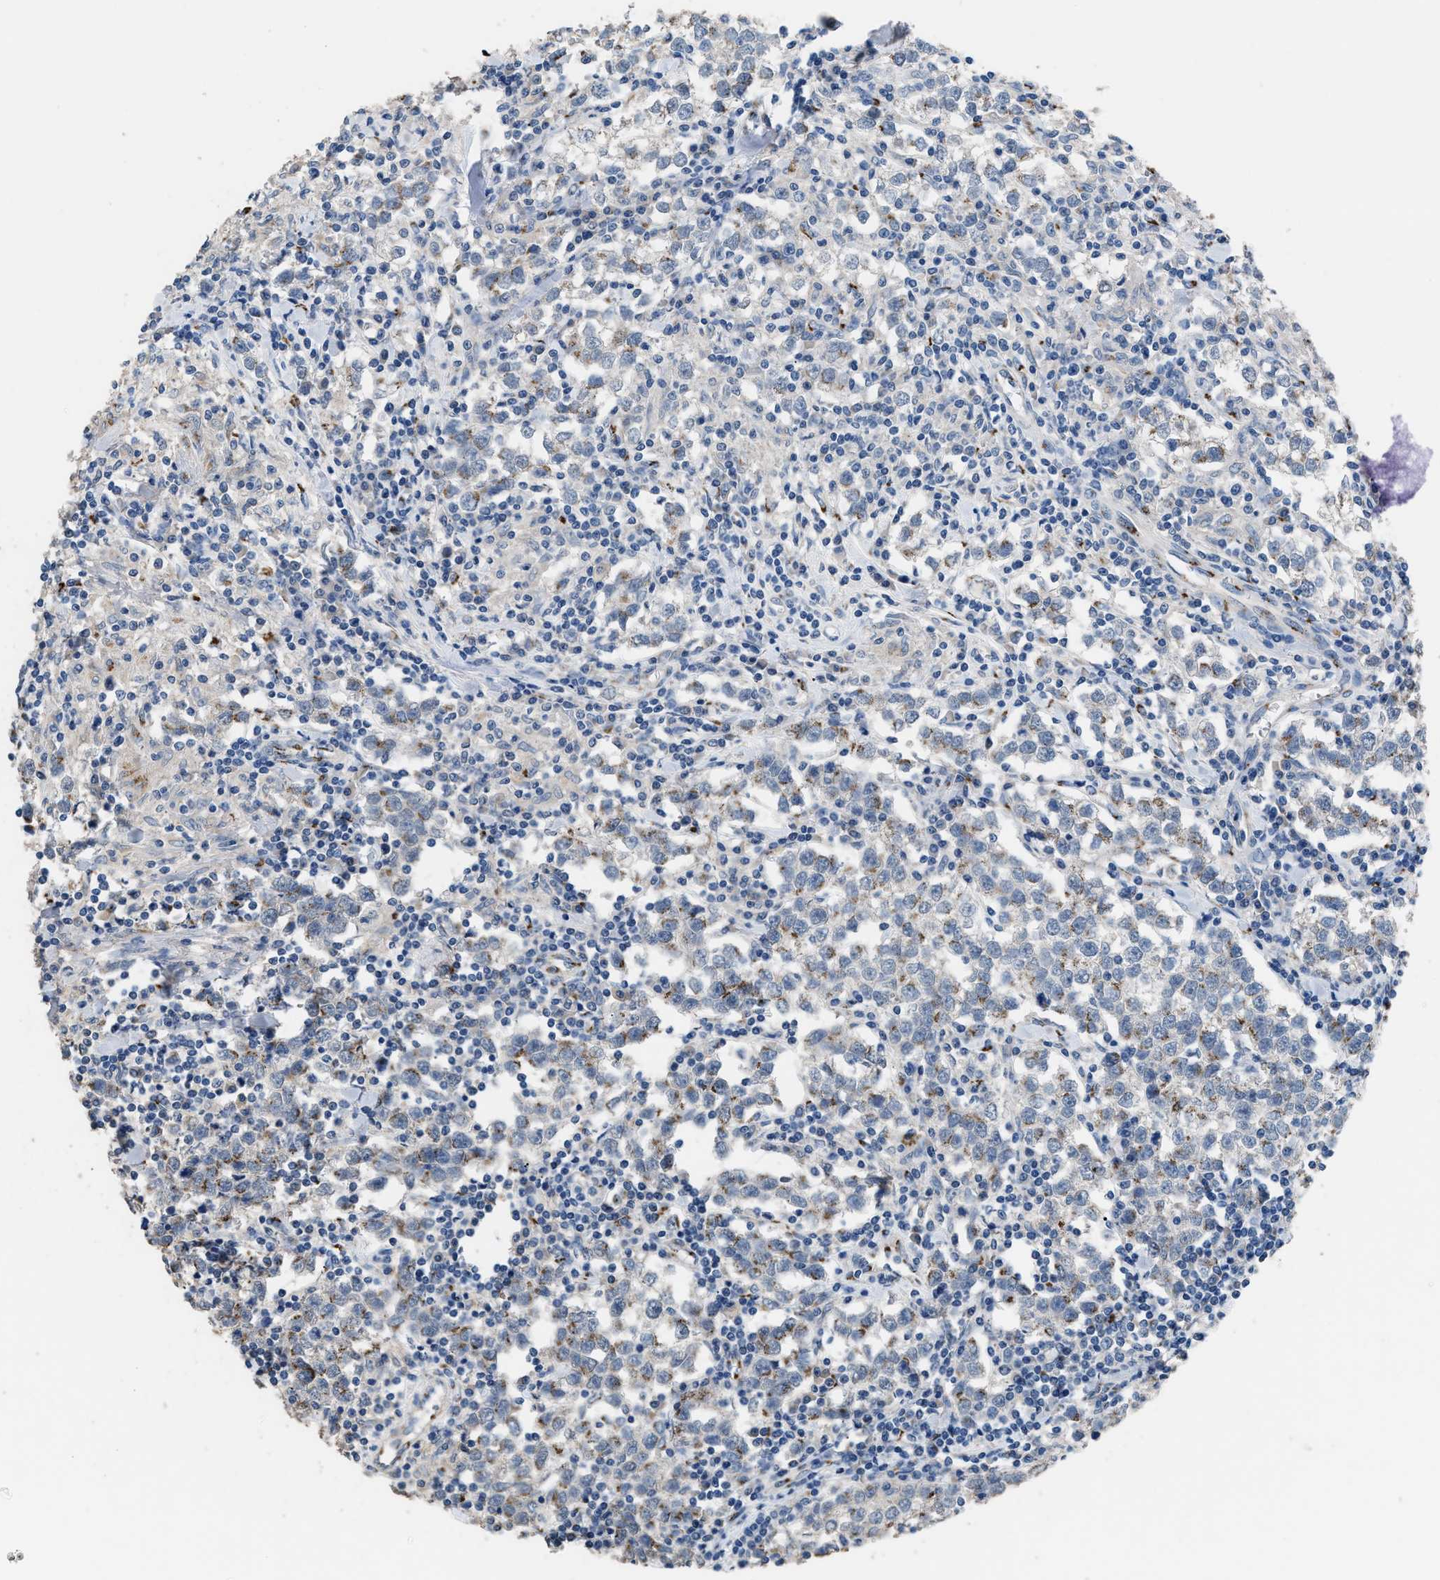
{"staining": {"intensity": "moderate", "quantity": "25%-75%", "location": "cytoplasmic/membranous"}, "tissue": "testis cancer", "cell_type": "Tumor cells", "image_type": "cancer", "snomed": [{"axis": "morphology", "description": "Seminoma, NOS"}, {"axis": "morphology", "description": "Carcinoma, Embryonal, NOS"}, {"axis": "topography", "description": "Testis"}], "caption": "Moderate cytoplasmic/membranous staining is present in about 25%-75% of tumor cells in seminoma (testis).", "gene": "GOLM1", "patient": {"sex": "male", "age": 36}}